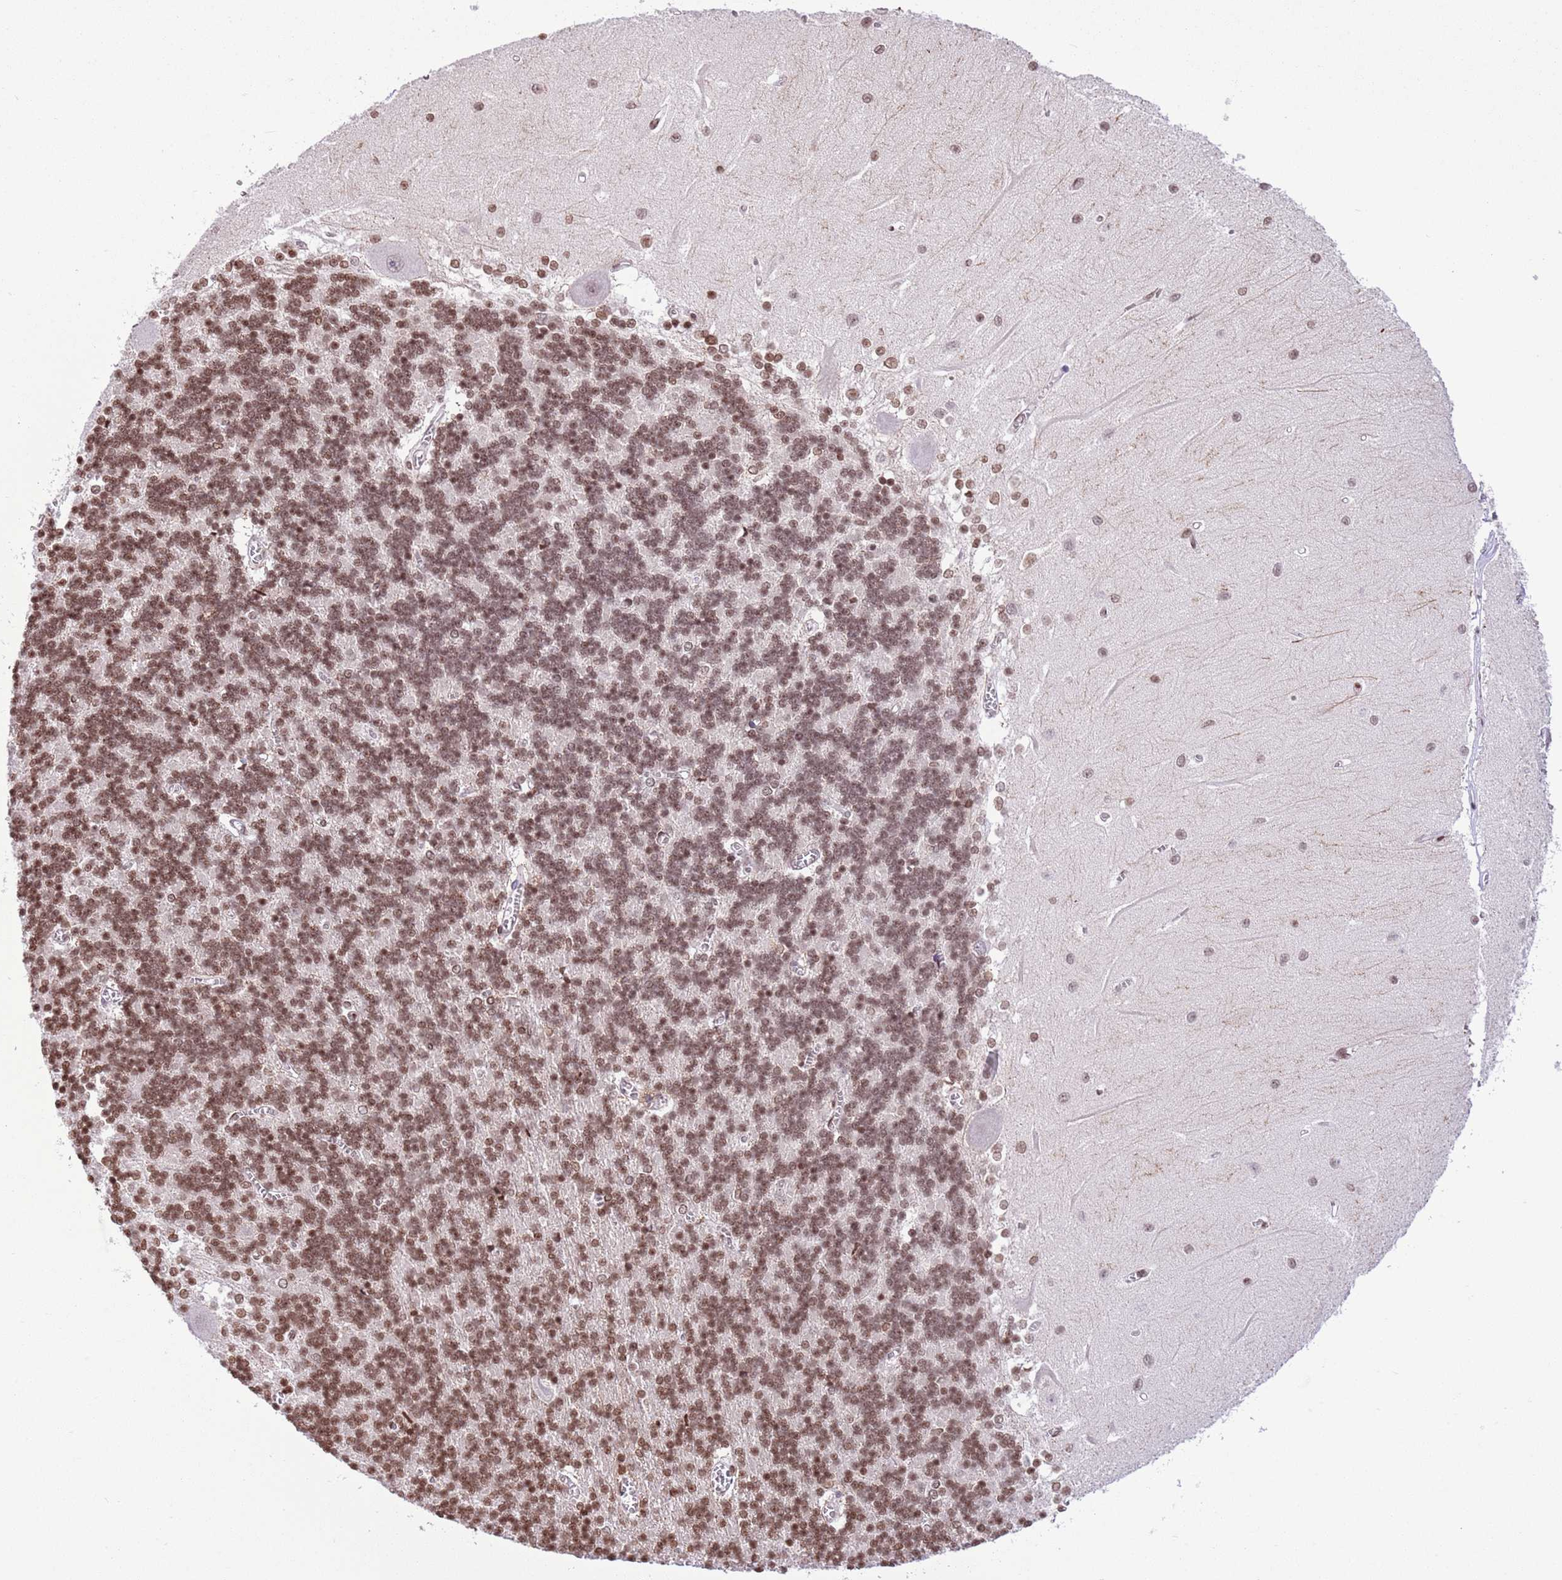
{"staining": {"intensity": "moderate", "quantity": ">75%", "location": "nuclear"}, "tissue": "cerebellum", "cell_type": "Cells in granular layer", "image_type": "normal", "snomed": [{"axis": "morphology", "description": "Normal tissue, NOS"}, {"axis": "topography", "description": "Cerebellum"}], "caption": "The photomicrograph shows immunohistochemical staining of benign cerebellum. There is moderate nuclear expression is identified in approximately >75% of cells in granular layer. Using DAB (brown) and hematoxylin (blue) stains, captured at high magnification using brightfield microscopy.", "gene": "NRIP1", "patient": {"sex": "male", "age": 37}}